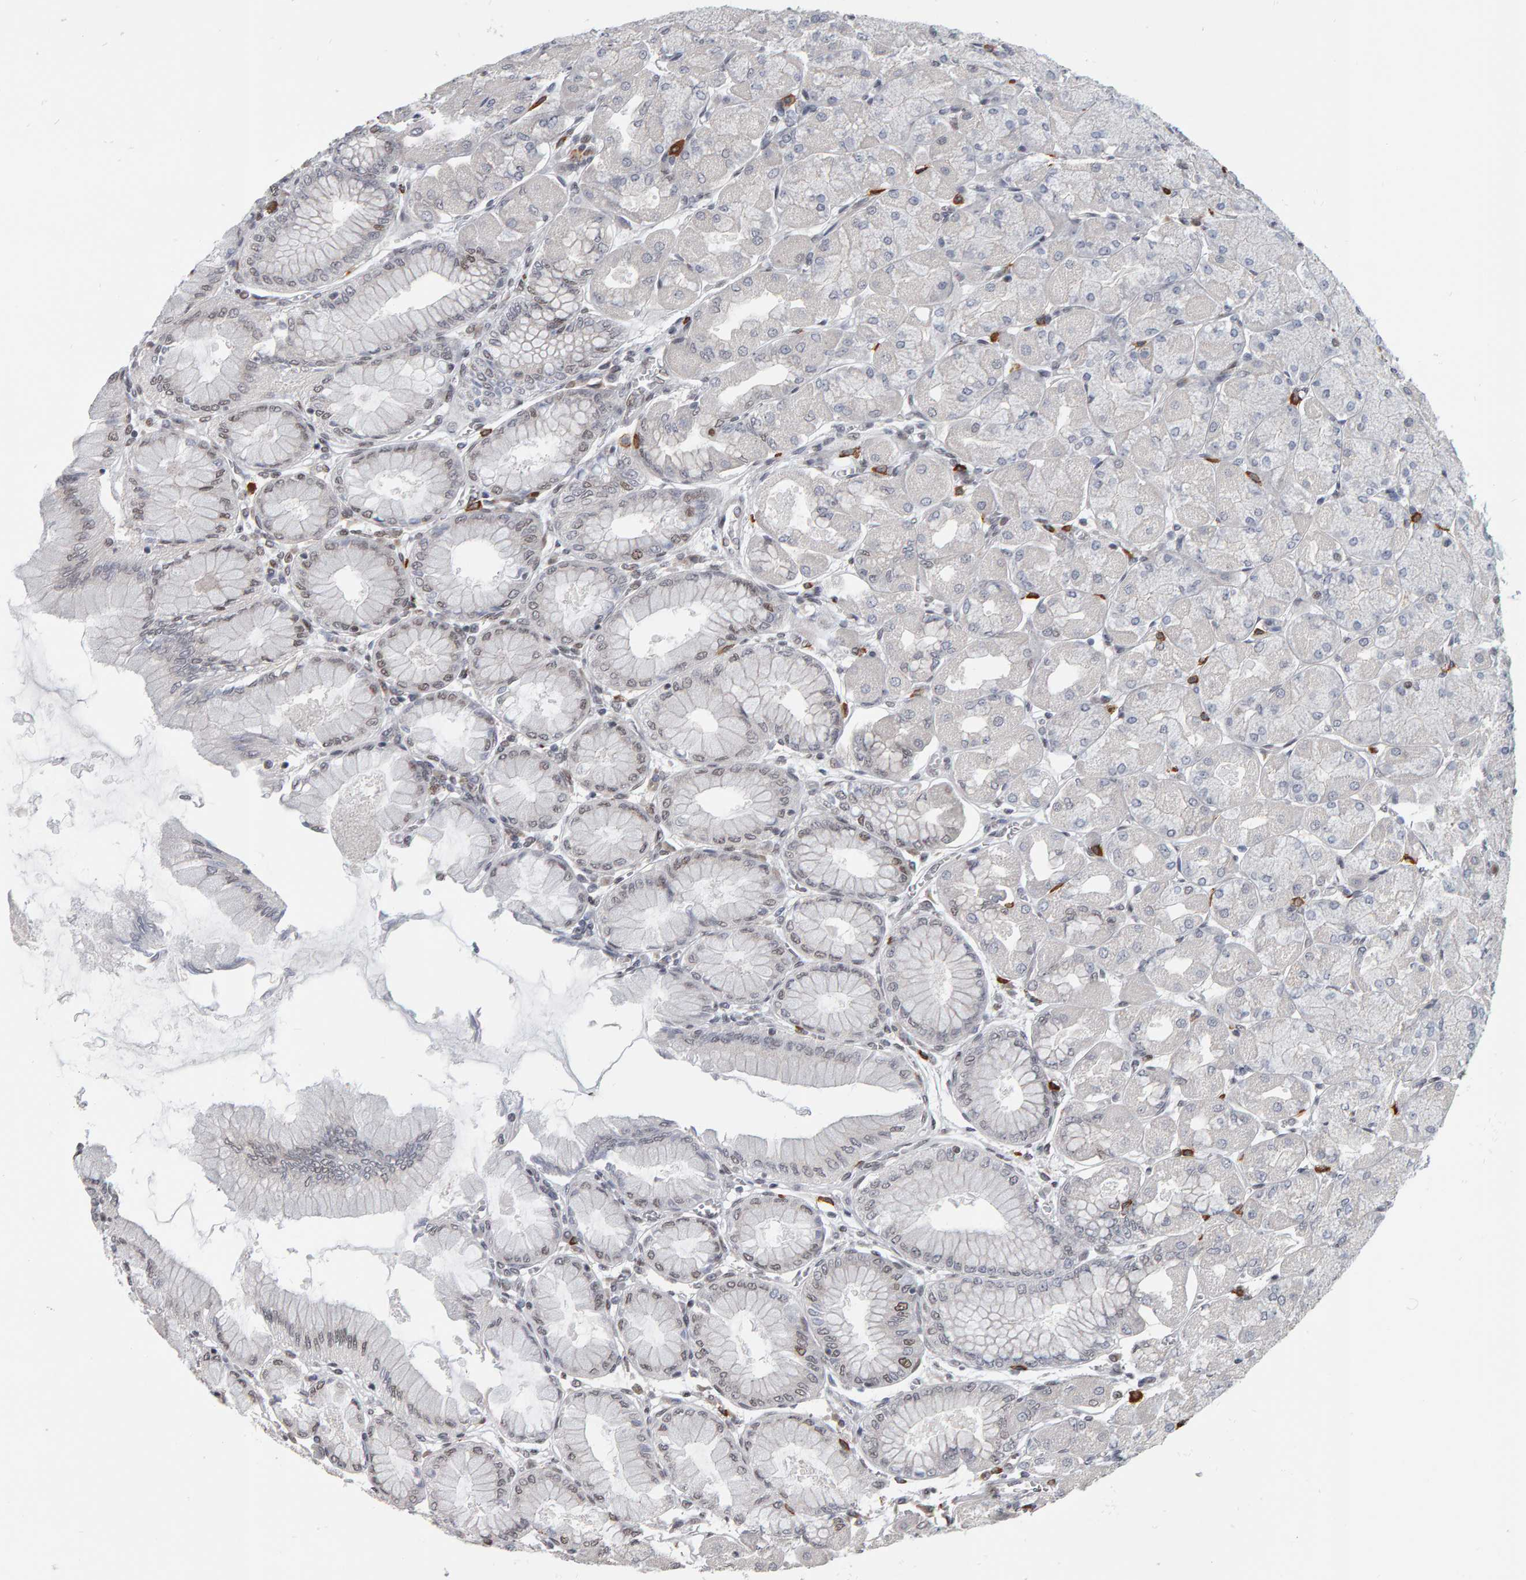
{"staining": {"intensity": "moderate", "quantity": "25%-75%", "location": "nuclear"}, "tissue": "stomach", "cell_type": "Glandular cells", "image_type": "normal", "snomed": [{"axis": "morphology", "description": "Normal tissue, NOS"}, {"axis": "topography", "description": "Stomach, upper"}], "caption": "The histopathology image demonstrates staining of unremarkable stomach, revealing moderate nuclear protein positivity (brown color) within glandular cells.", "gene": "ATF7IP", "patient": {"sex": "female", "age": 56}}